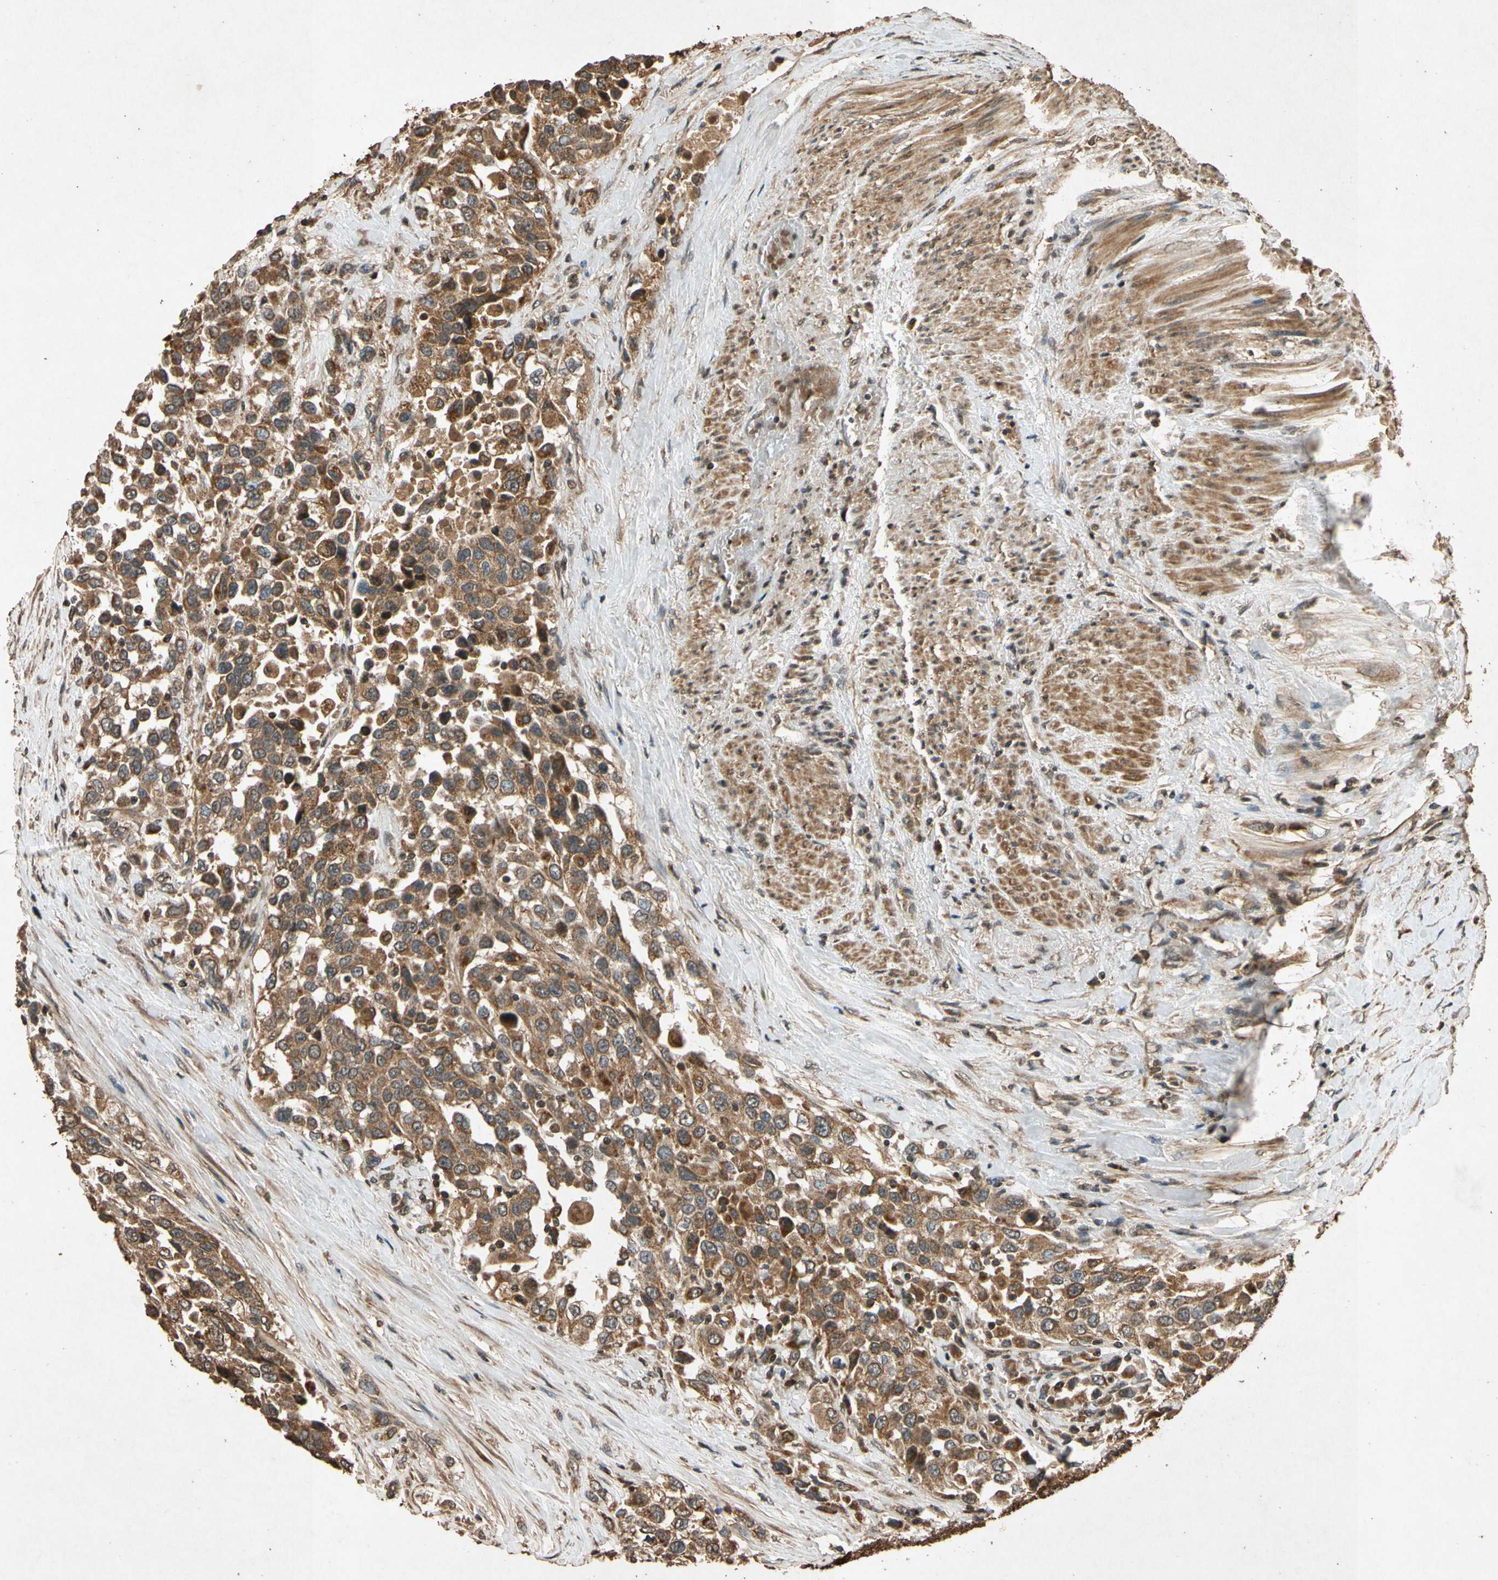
{"staining": {"intensity": "moderate", "quantity": ">75%", "location": "cytoplasmic/membranous"}, "tissue": "urothelial cancer", "cell_type": "Tumor cells", "image_type": "cancer", "snomed": [{"axis": "morphology", "description": "Urothelial carcinoma, High grade"}, {"axis": "topography", "description": "Urinary bladder"}], "caption": "DAB immunohistochemical staining of urothelial cancer shows moderate cytoplasmic/membranous protein positivity in about >75% of tumor cells. Nuclei are stained in blue.", "gene": "TXN2", "patient": {"sex": "female", "age": 80}}